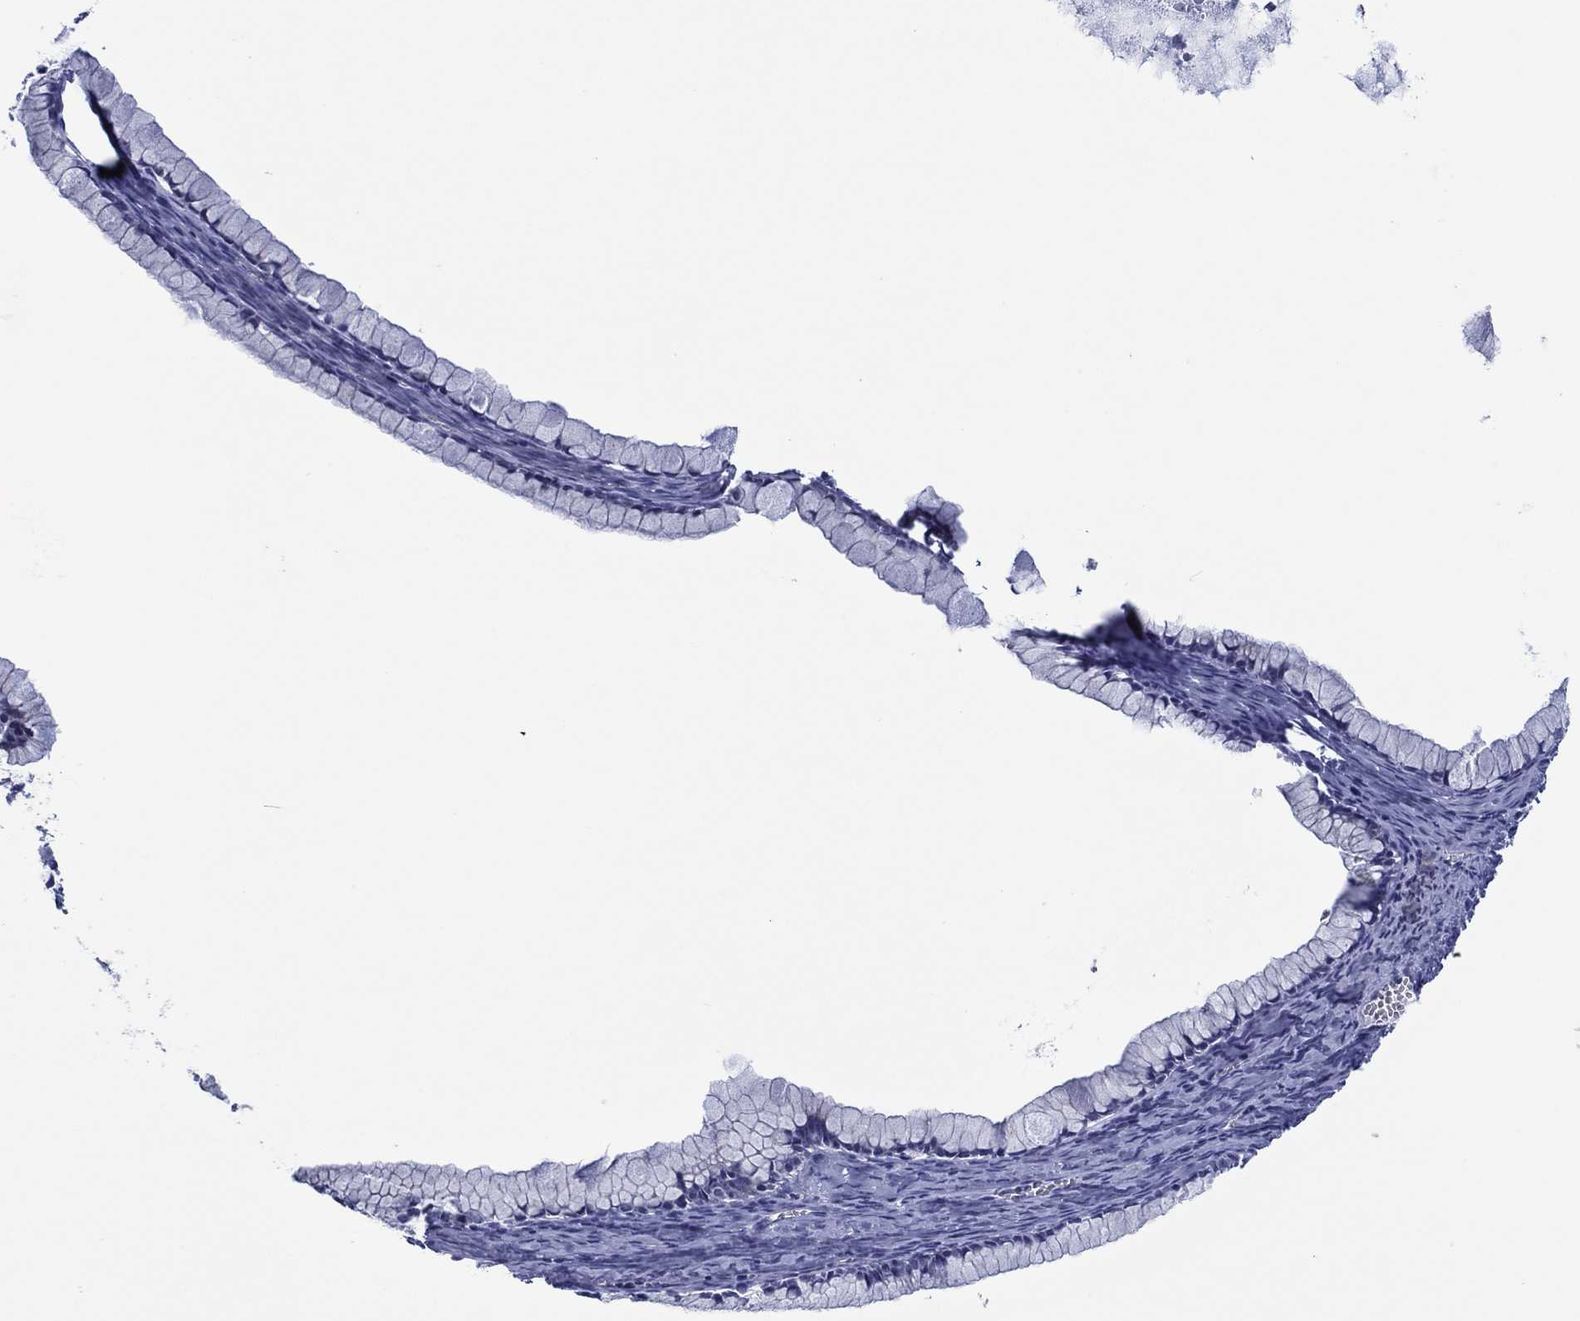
{"staining": {"intensity": "negative", "quantity": "none", "location": "none"}, "tissue": "ovarian cancer", "cell_type": "Tumor cells", "image_type": "cancer", "snomed": [{"axis": "morphology", "description": "Cystadenocarcinoma, mucinous, NOS"}, {"axis": "topography", "description": "Ovary"}], "caption": "An IHC image of ovarian cancer is shown. There is no staining in tumor cells of ovarian cancer.", "gene": "TRIM31", "patient": {"sex": "female", "age": 41}}